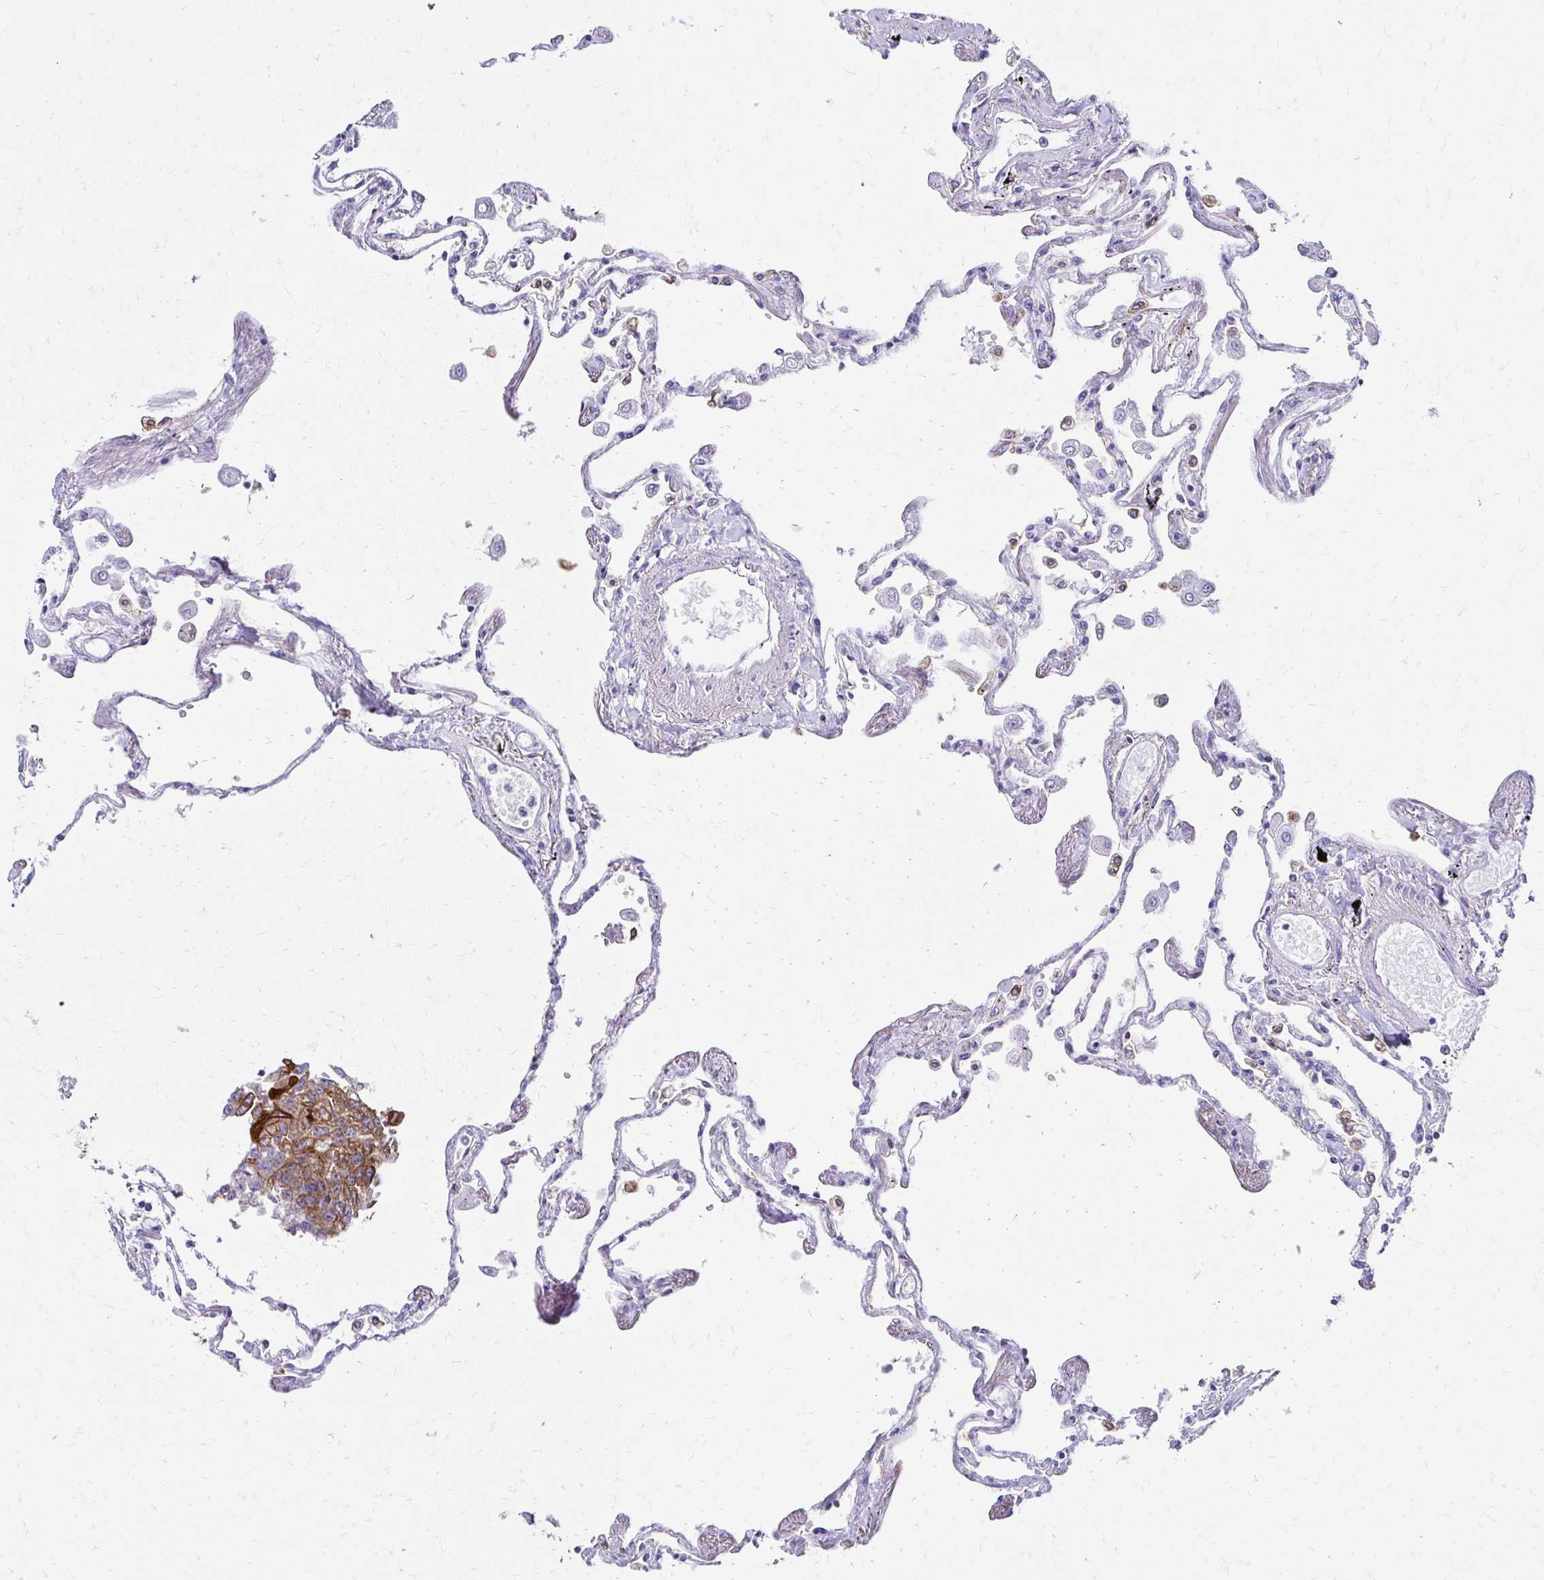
{"staining": {"intensity": "moderate", "quantity": "25%-75%", "location": "cytoplasmic/membranous"}, "tissue": "lung", "cell_type": "Alveolar cells", "image_type": "normal", "snomed": [{"axis": "morphology", "description": "Normal tissue, NOS"}, {"axis": "morphology", "description": "Adenocarcinoma, NOS"}, {"axis": "topography", "description": "Cartilage tissue"}, {"axis": "topography", "description": "Lung"}], "caption": "Alveolar cells display moderate cytoplasmic/membranous staining in approximately 25%-75% of cells in unremarkable lung. The protein of interest is shown in brown color, while the nuclei are stained blue.", "gene": "C1QTNF2", "patient": {"sex": "female", "age": 67}}